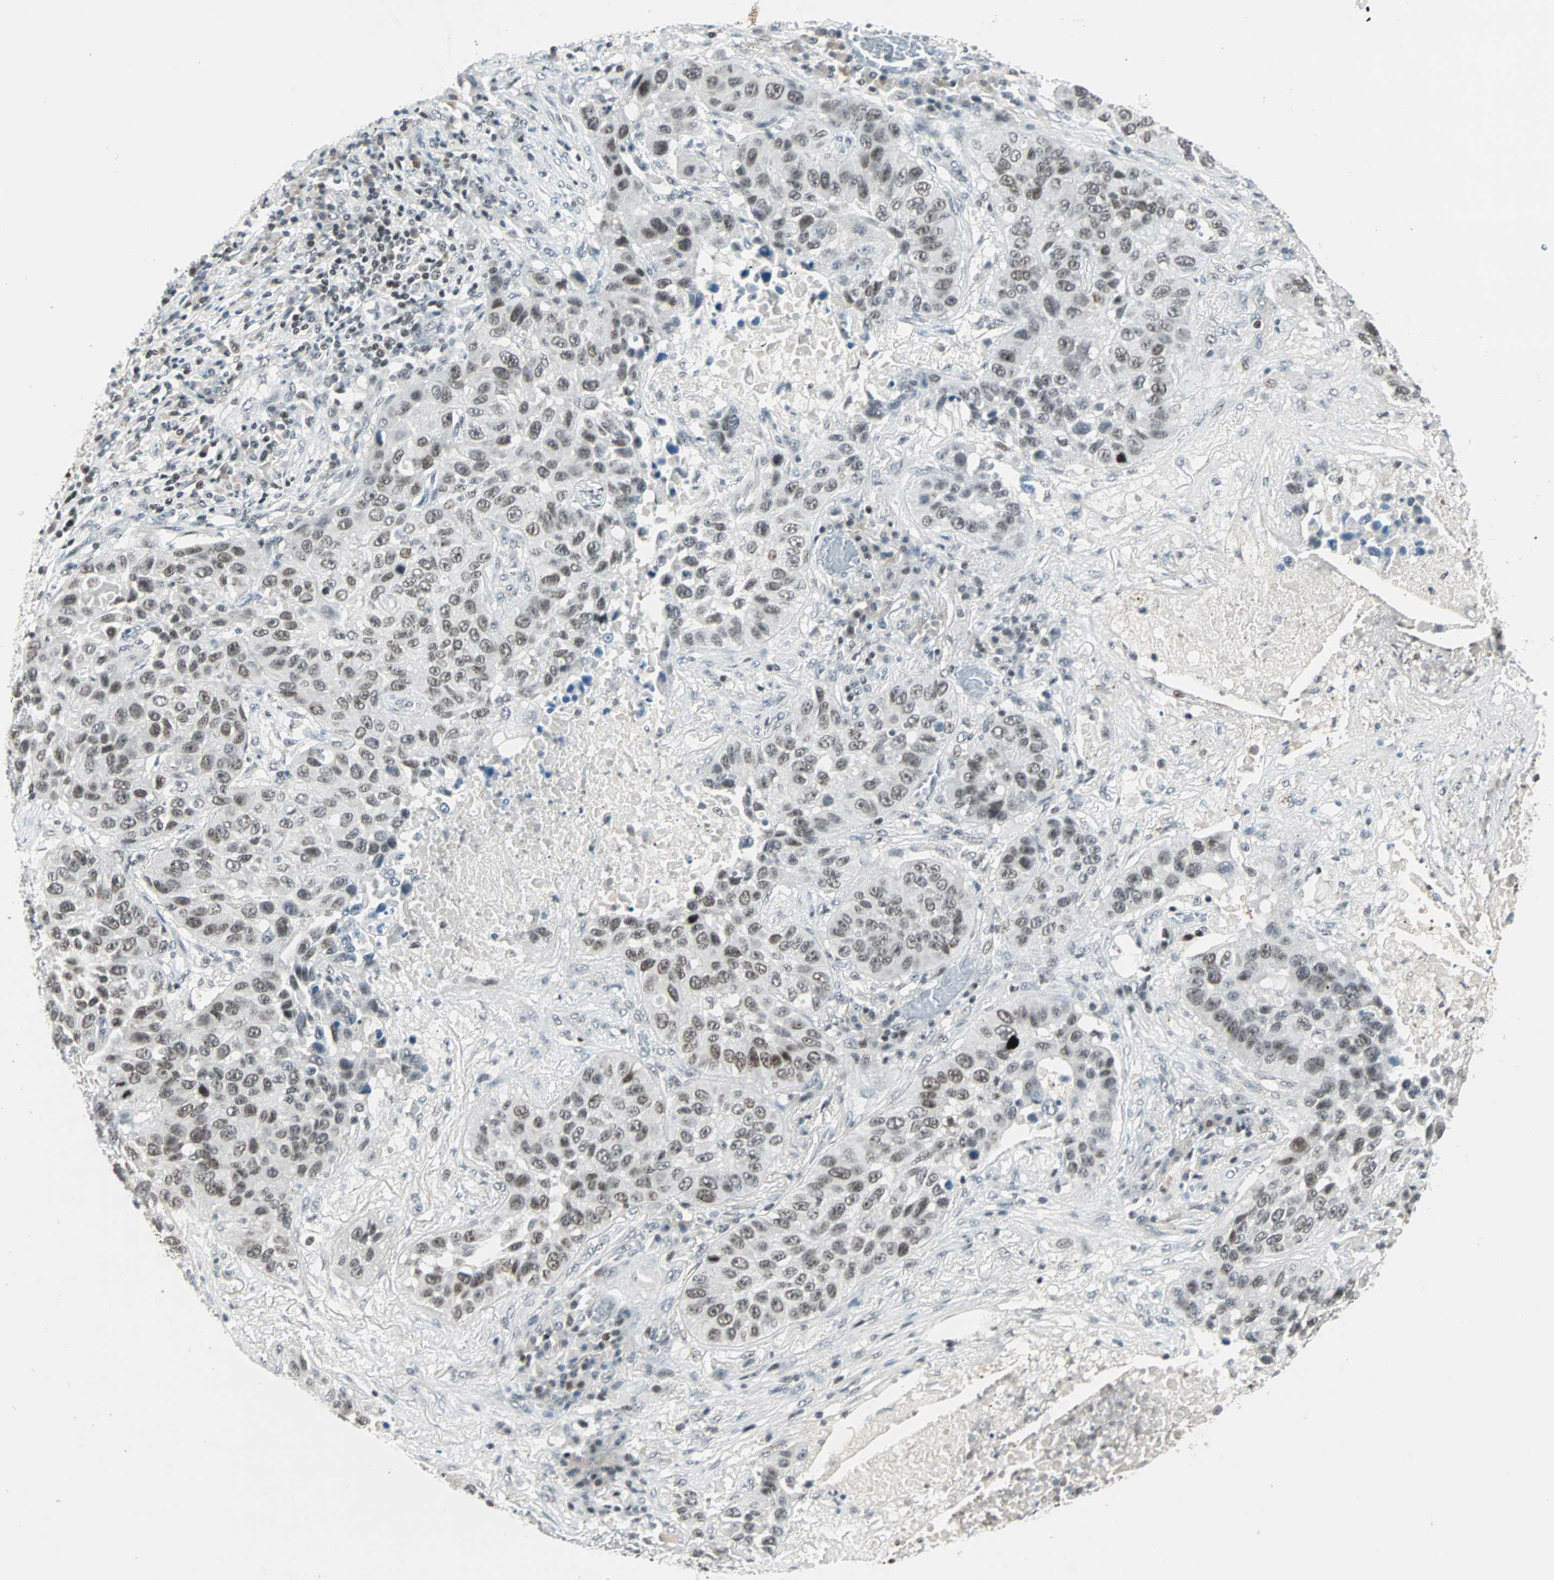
{"staining": {"intensity": "moderate", "quantity": ">75%", "location": "nuclear"}, "tissue": "lung cancer", "cell_type": "Tumor cells", "image_type": "cancer", "snomed": [{"axis": "morphology", "description": "Squamous cell carcinoma, NOS"}, {"axis": "topography", "description": "Lung"}], "caption": "The micrograph shows immunohistochemical staining of lung cancer. There is moderate nuclear staining is identified in approximately >75% of tumor cells. Using DAB (3,3'-diaminobenzidine) (brown) and hematoxylin (blue) stains, captured at high magnification using brightfield microscopy.", "gene": "SIN3A", "patient": {"sex": "male", "age": 57}}